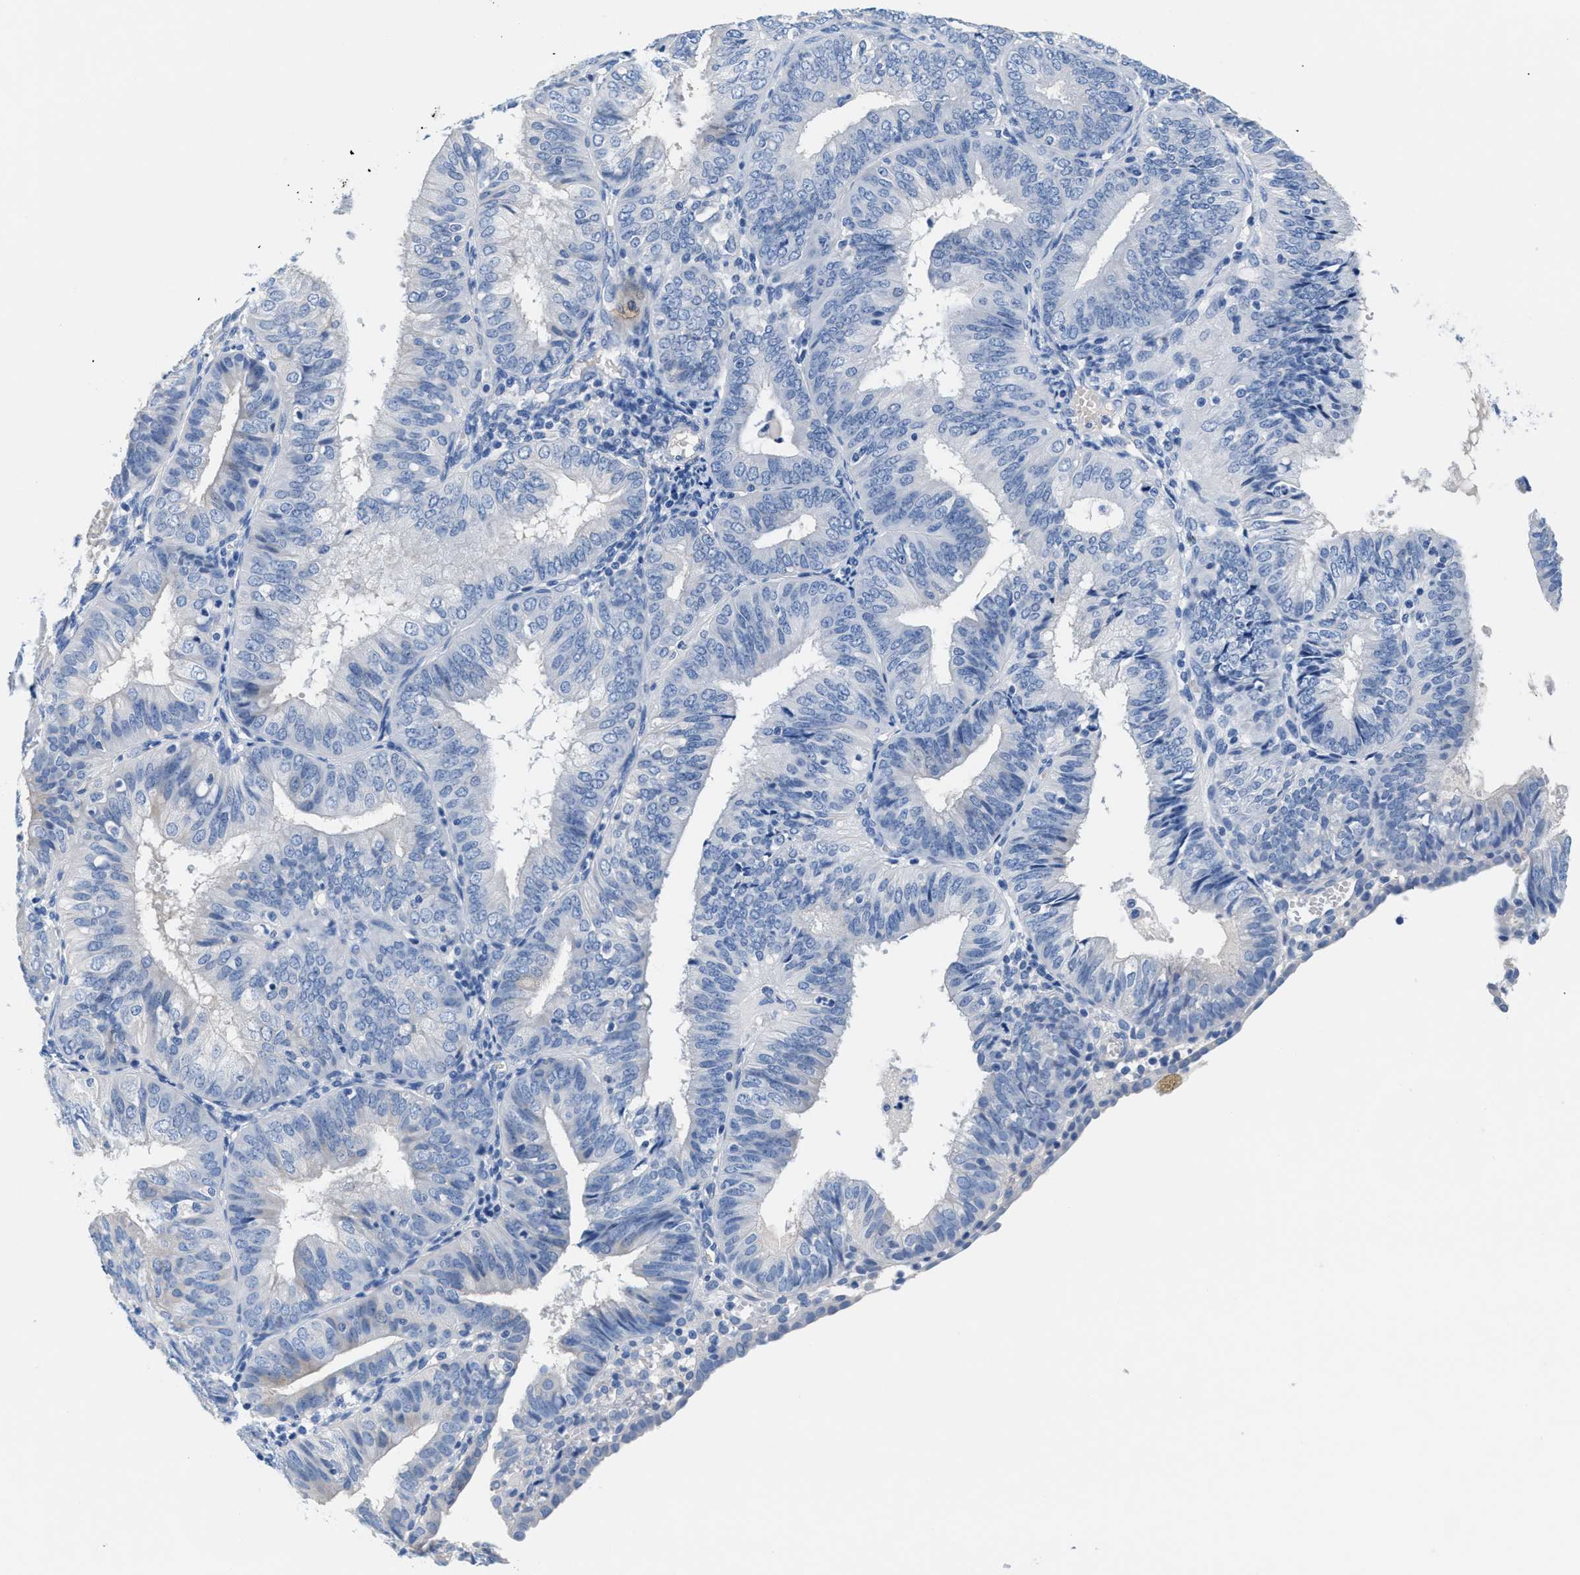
{"staining": {"intensity": "negative", "quantity": "none", "location": "none"}, "tissue": "endometrial cancer", "cell_type": "Tumor cells", "image_type": "cancer", "snomed": [{"axis": "morphology", "description": "Adenocarcinoma, NOS"}, {"axis": "topography", "description": "Endometrium"}], "caption": "Tumor cells show no significant expression in endometrial cancer (adenocarcinoma).", "gene": "SLFN13", "patient": {"sex": "female", "age": 58}}